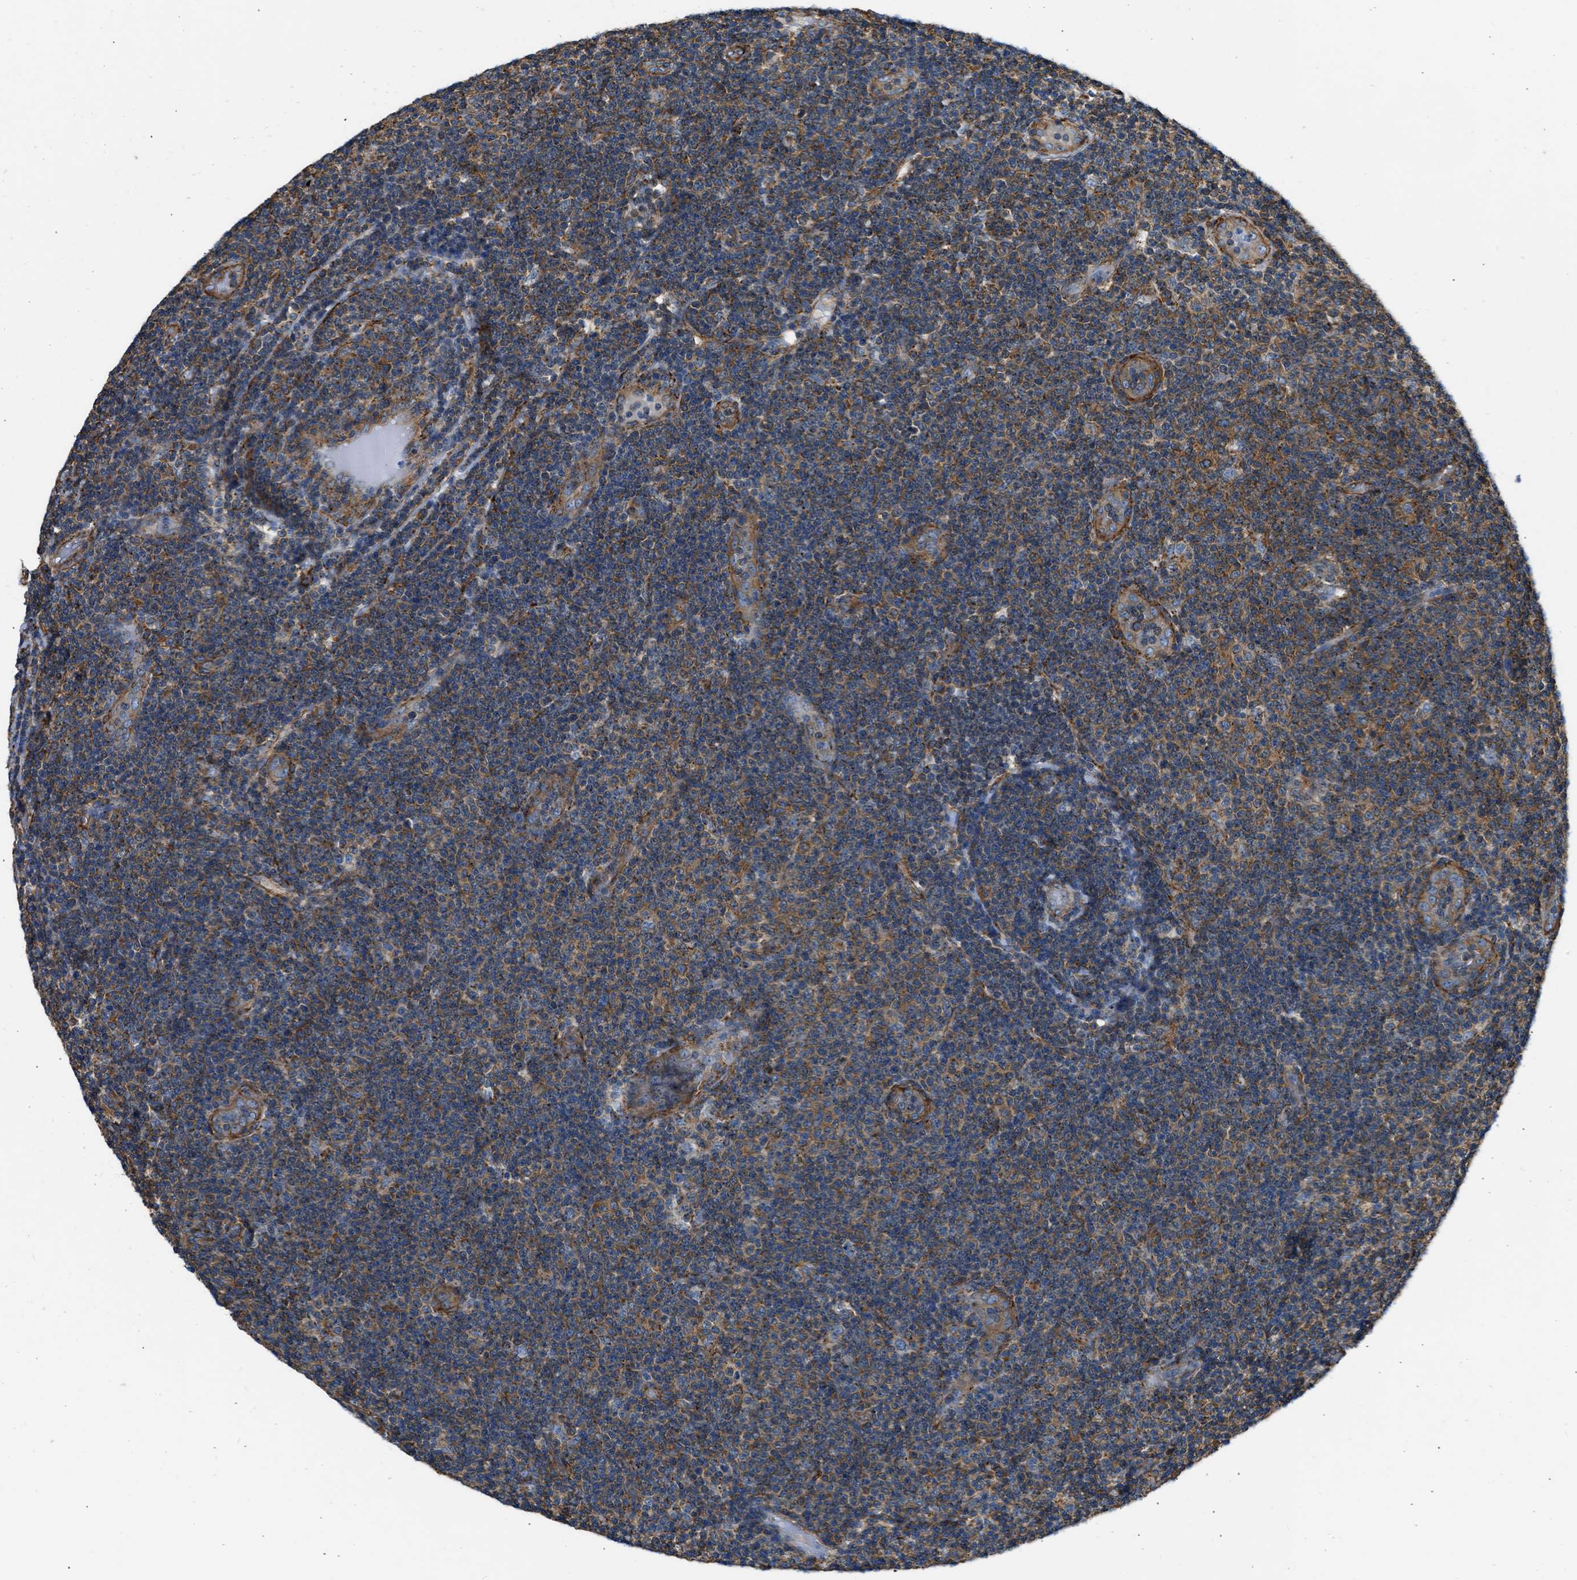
{"staining": {"intensity": "moderate", "quantity": "25%-75%", "location": "cytoplasmic/membranous"}, "tissue": "lymphoma", "cell_type": "Tumor cells", "image_type": "cancer", "snomed": [{"axis": "morphology", "description": "Malignant lymphoma, non-Hodgkin's type, Low grade"}, {"axis": "topography", "description": "Lymph node"}], "caption": "A medium amount of moderate cytoplasmic/membranous positivity is present in about 25%-75% of tumor cells in lymphoma tissue. The protein of interest is stained brown, and the nuclei are stained in blue (DAB (3,3'-diaminobenzidine) IHC with brightfield microscopy, high magnification).", "gene": "SEPTIN2", "patient": {"sex": "male", "age": 83}}